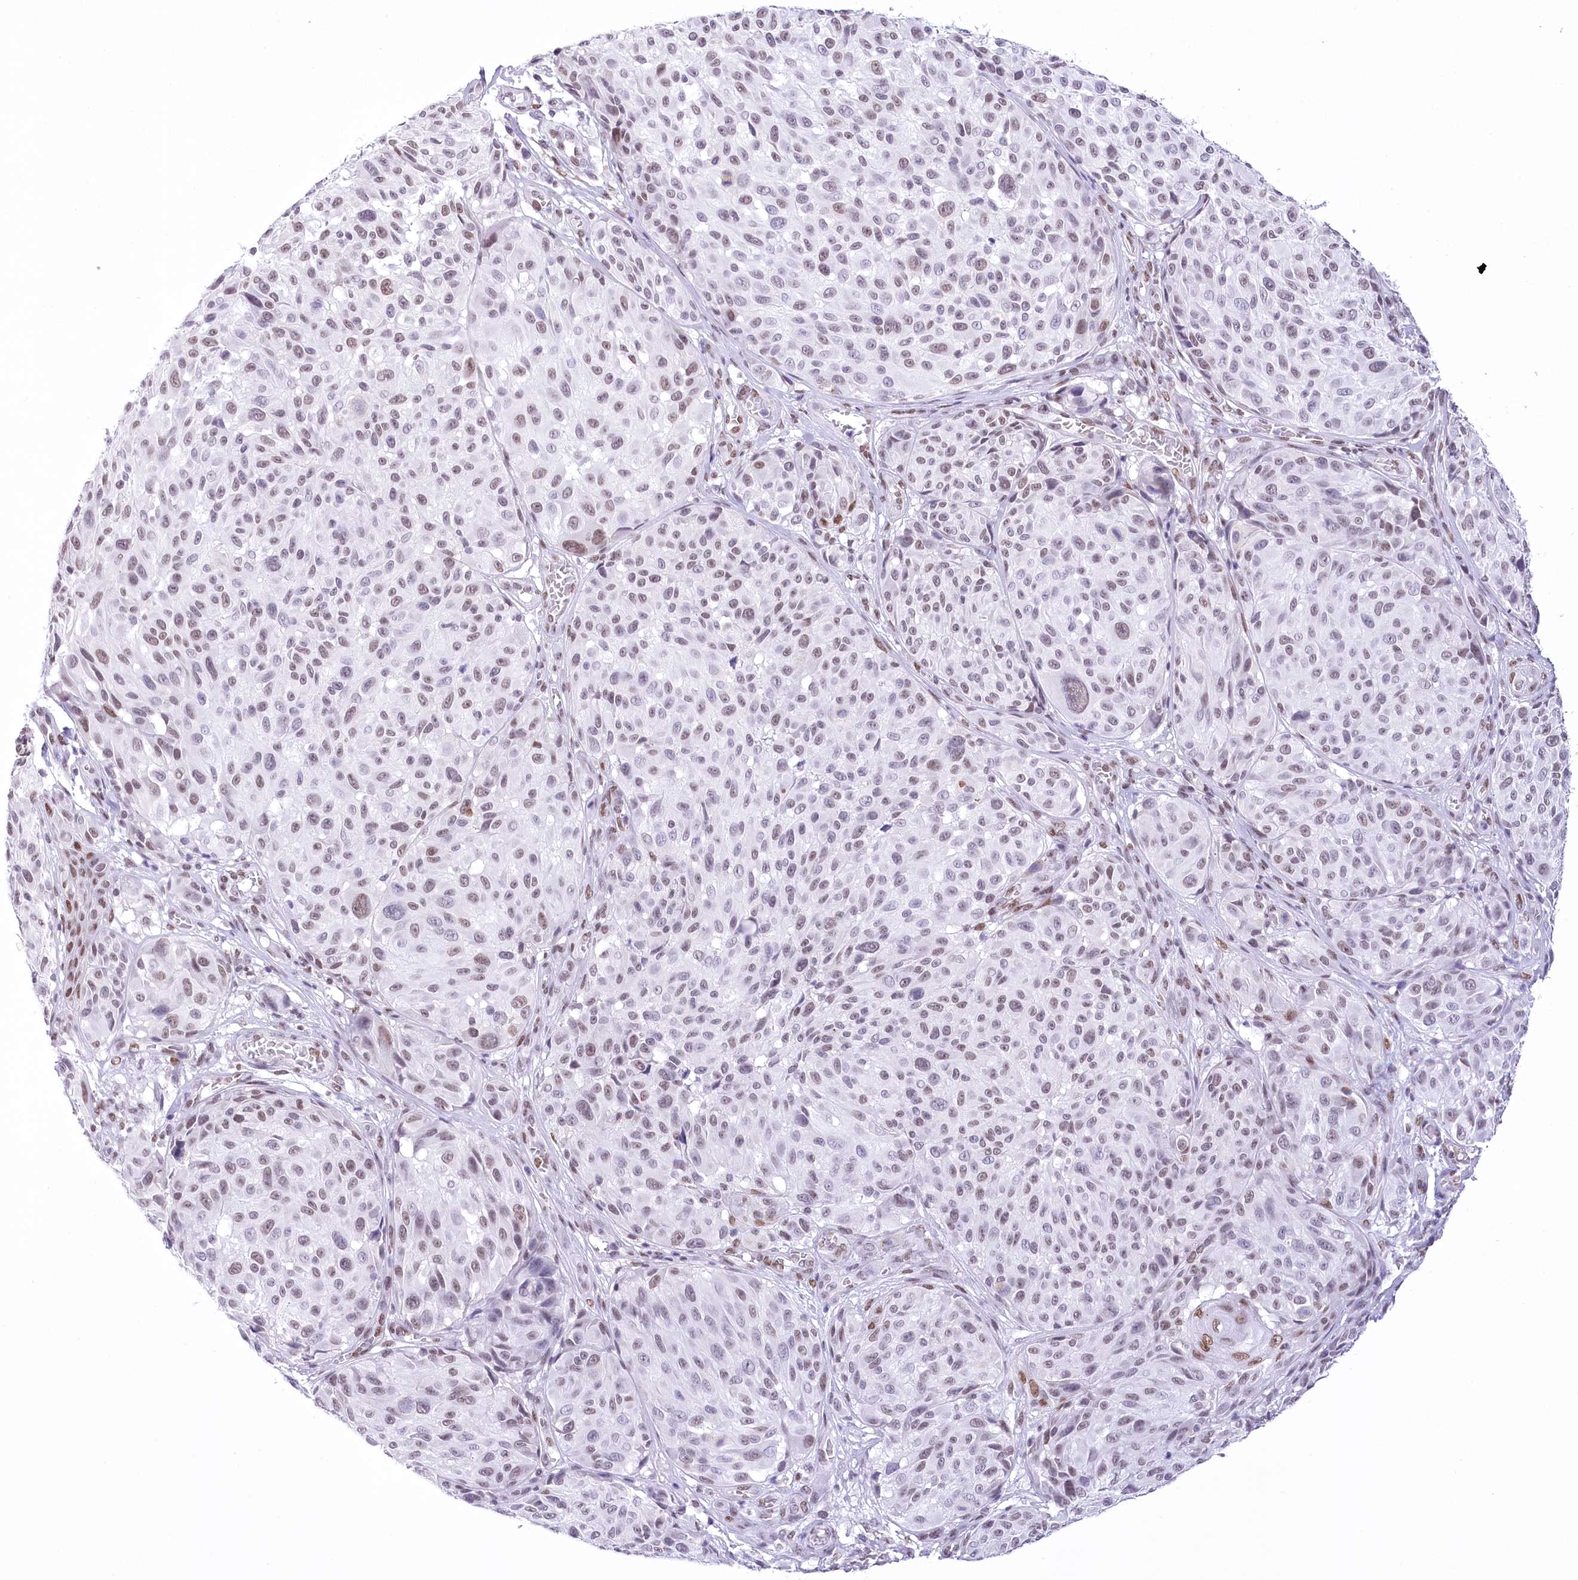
{"staining": {"intensity": "negative", "quantity": "none", "location": "none"}, "tissue": "melanoma", "cell_type": "Tumor cells", "image_type": "cancer", "snomed": [{"axis": "morphology", "description": "Malignant melanoma, NOS"}, {"axis": "topography", "description": "Skin"}], "caption": "DAB immunohistochemical staining of melanoma exhibits no significant positivity in tumor cells. Brightfield microscopy of immunohistochemistry stained with DAB (brown) and hematoxylin (blue), captured at high magnification.", "gene": "HNRNPA0", "patient": {"sex": "male", "age": 83}}